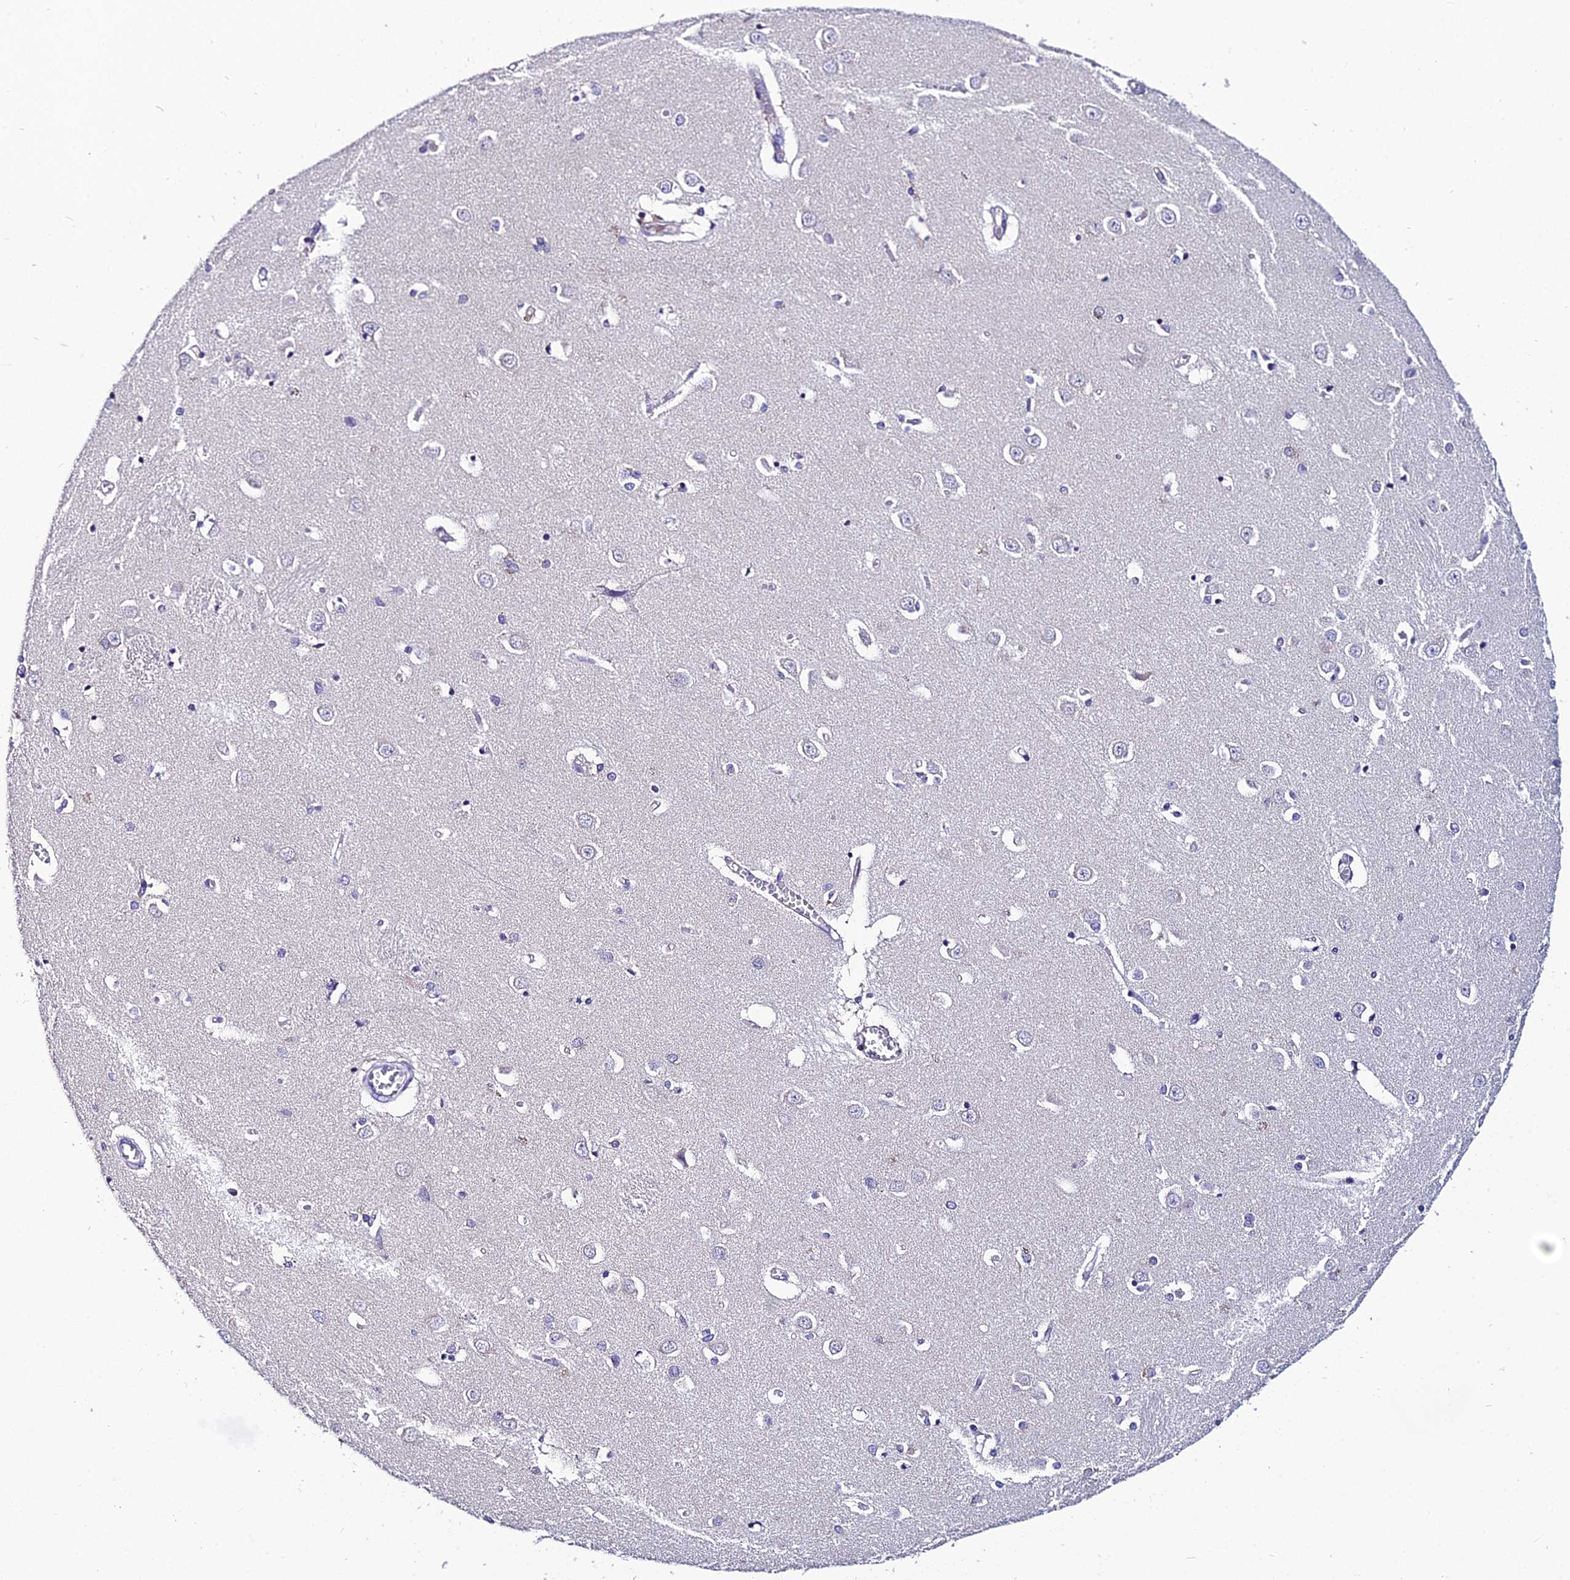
{"staining": {"intensity": "negative", "quantity": "none", "location": "none"}, "tissue": "caudate", "cell_type": "Glial cells", "image_type": "normal", "snomed": [{"axis": "morphology", "description": "Normal tissue, NOS"}, {"axis": "topography", "description": "Lateral ventricle wall"}], "caption": "The histopathology image reveals no significant positivity in glial cells of caudate.", "gene": "LGALS7", "patient": {"sex": "male", "age": 37}}